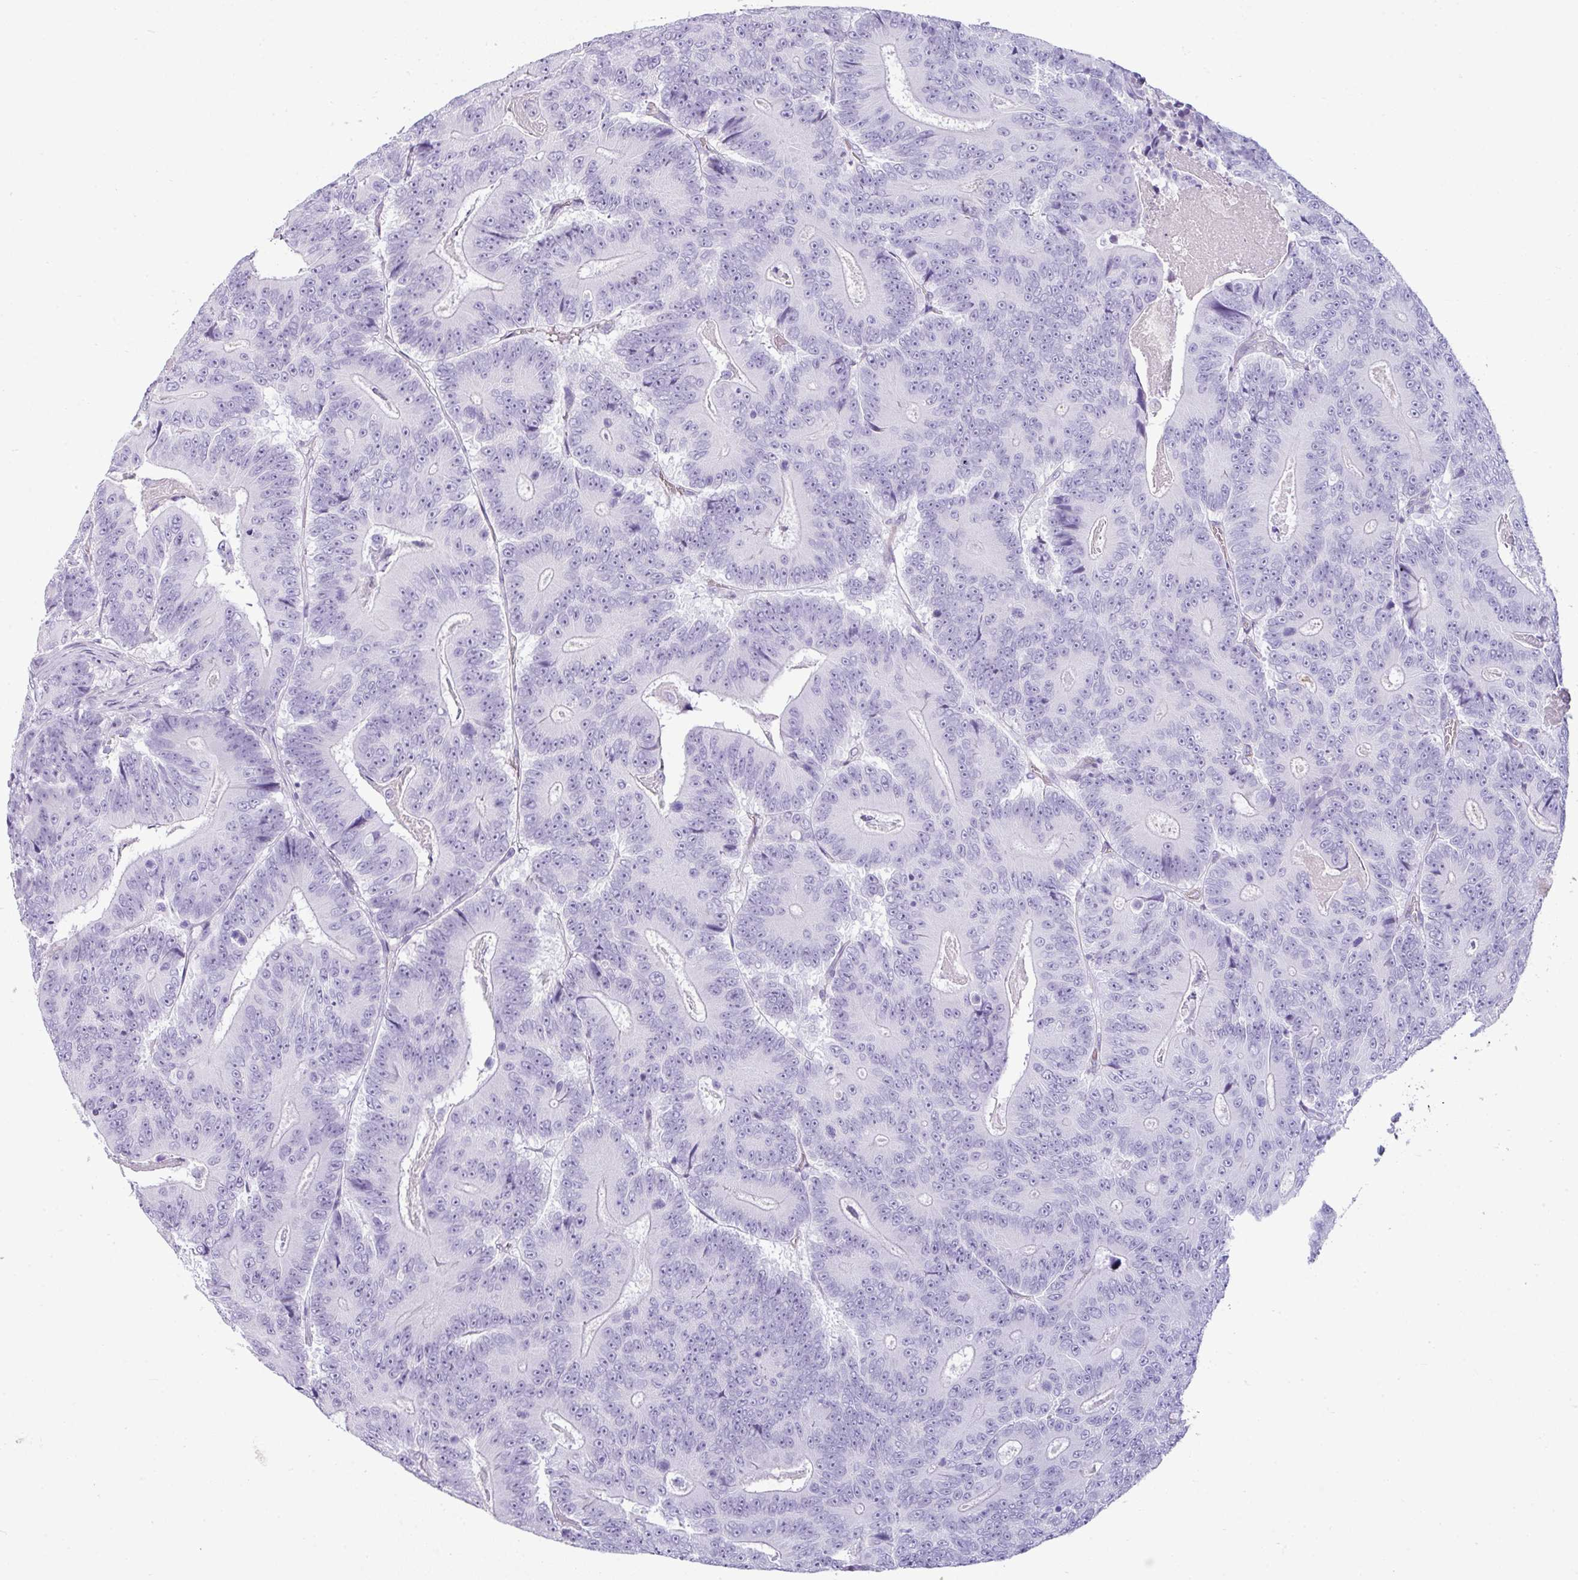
{"staining": {"intensity": "negative", "quantity": "none", "location": "none"}, "tissue": "colorectal cancer", "cell_type": "Tumor cells", "image_type": "cancer", "snomed": [{"axis": "morphology", "description": "Adenocarcinoma, NOS"}, {"axis": "topography", "description": "Colon"}], "caption": "The photomicrograph shows no staining of tumor cells in colorectal cancer. (DAB (3,3'-diaminobenzidine) immunohistochemistry (IHC), high magnification).", "gene": "VCX2", "patient": {"sex": "male", "age": 83}}